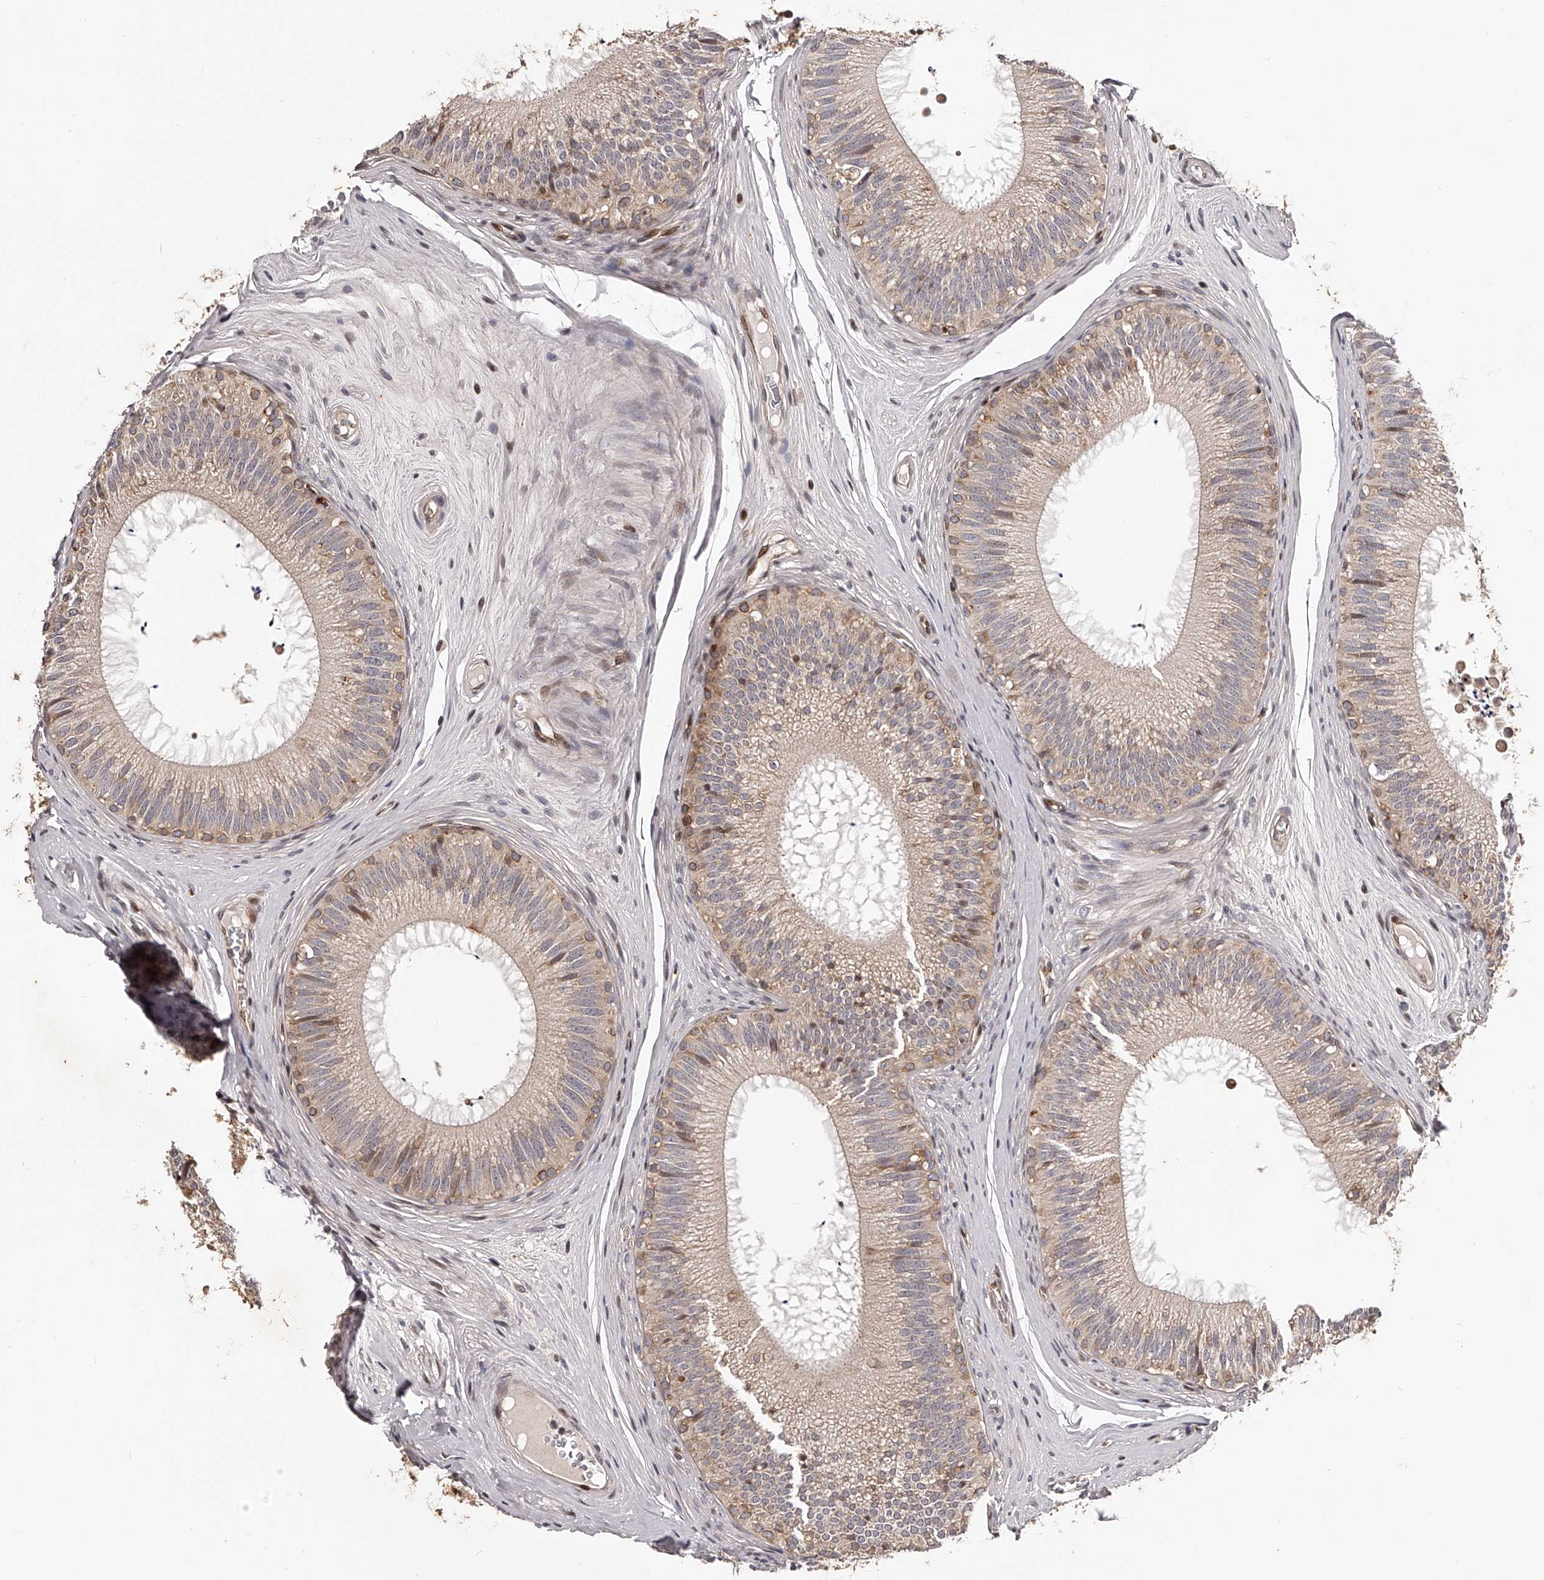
{"staining": {"intensity": "moderate", "quantity": "<25%", "location": "cytoplasmic/membranous"}, "tissue": "epididymis", "cell_type": "Glandular cells", "image_type": "normal", "snomed": [{"axis": "morphology", "description": "Normal tissue, NOS"}, {"axis": "topography", "description": "Epididymis"}], "caption": "IHC staining of unremarkable epididymis, which exhibits low levels of moderate cytoplasmic/membranous staining in about <25% of glandular cells indicating moderate cytoplasmic/membranous protein staining. The staining was performed using DAB (3,3'-diaminobenzidine) (brown) for protein detection and nuclei were counterstained in hematoxylin (blue).", "gene": "PFDN2", "patient": {"sex": "male", "age": 29}}